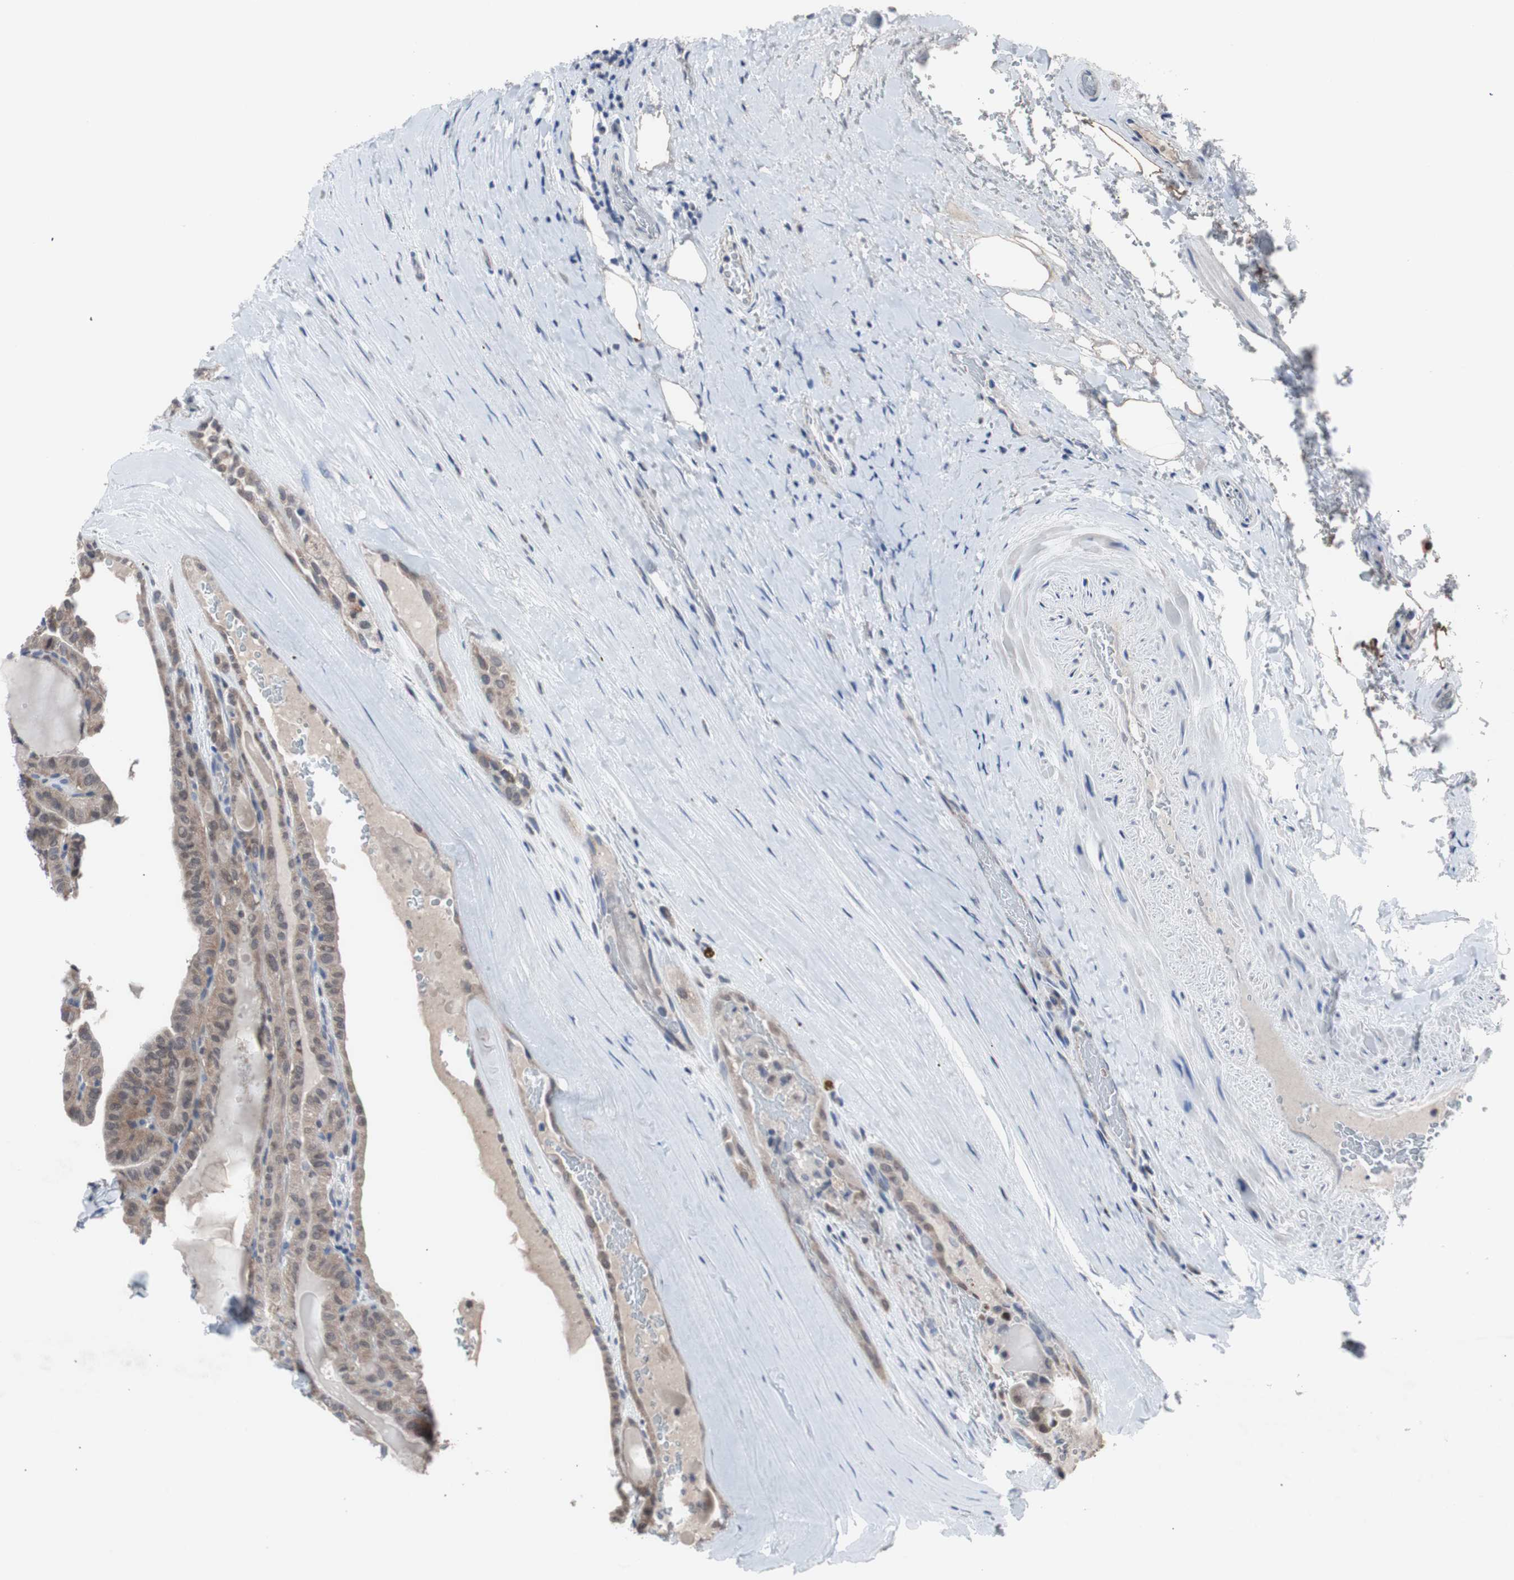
{"staining": {"intensity": "moderate", "quantity": ">75%", "location": "cytoplasmic/membranous"}, "tissue": "thyroid cancer", "cell_type": "Tumor cells", "image_type": "cancer", "snomed": [{"axis": "morphology", "description": "Papillary adenocarcinoma, NOS"}, {"axis": "topography", "description": "Thyroid gland"}], "caption": "An immunohistochemistry (IHC) micrograph of neoplastic tissue is shown. Protein staining in brown highlights moderate cytoplasmic/membranous positivity in thyroid cancer within tumor cells.", "gene": "RBM47", "patient": {"sex": "male", "age": 77}}